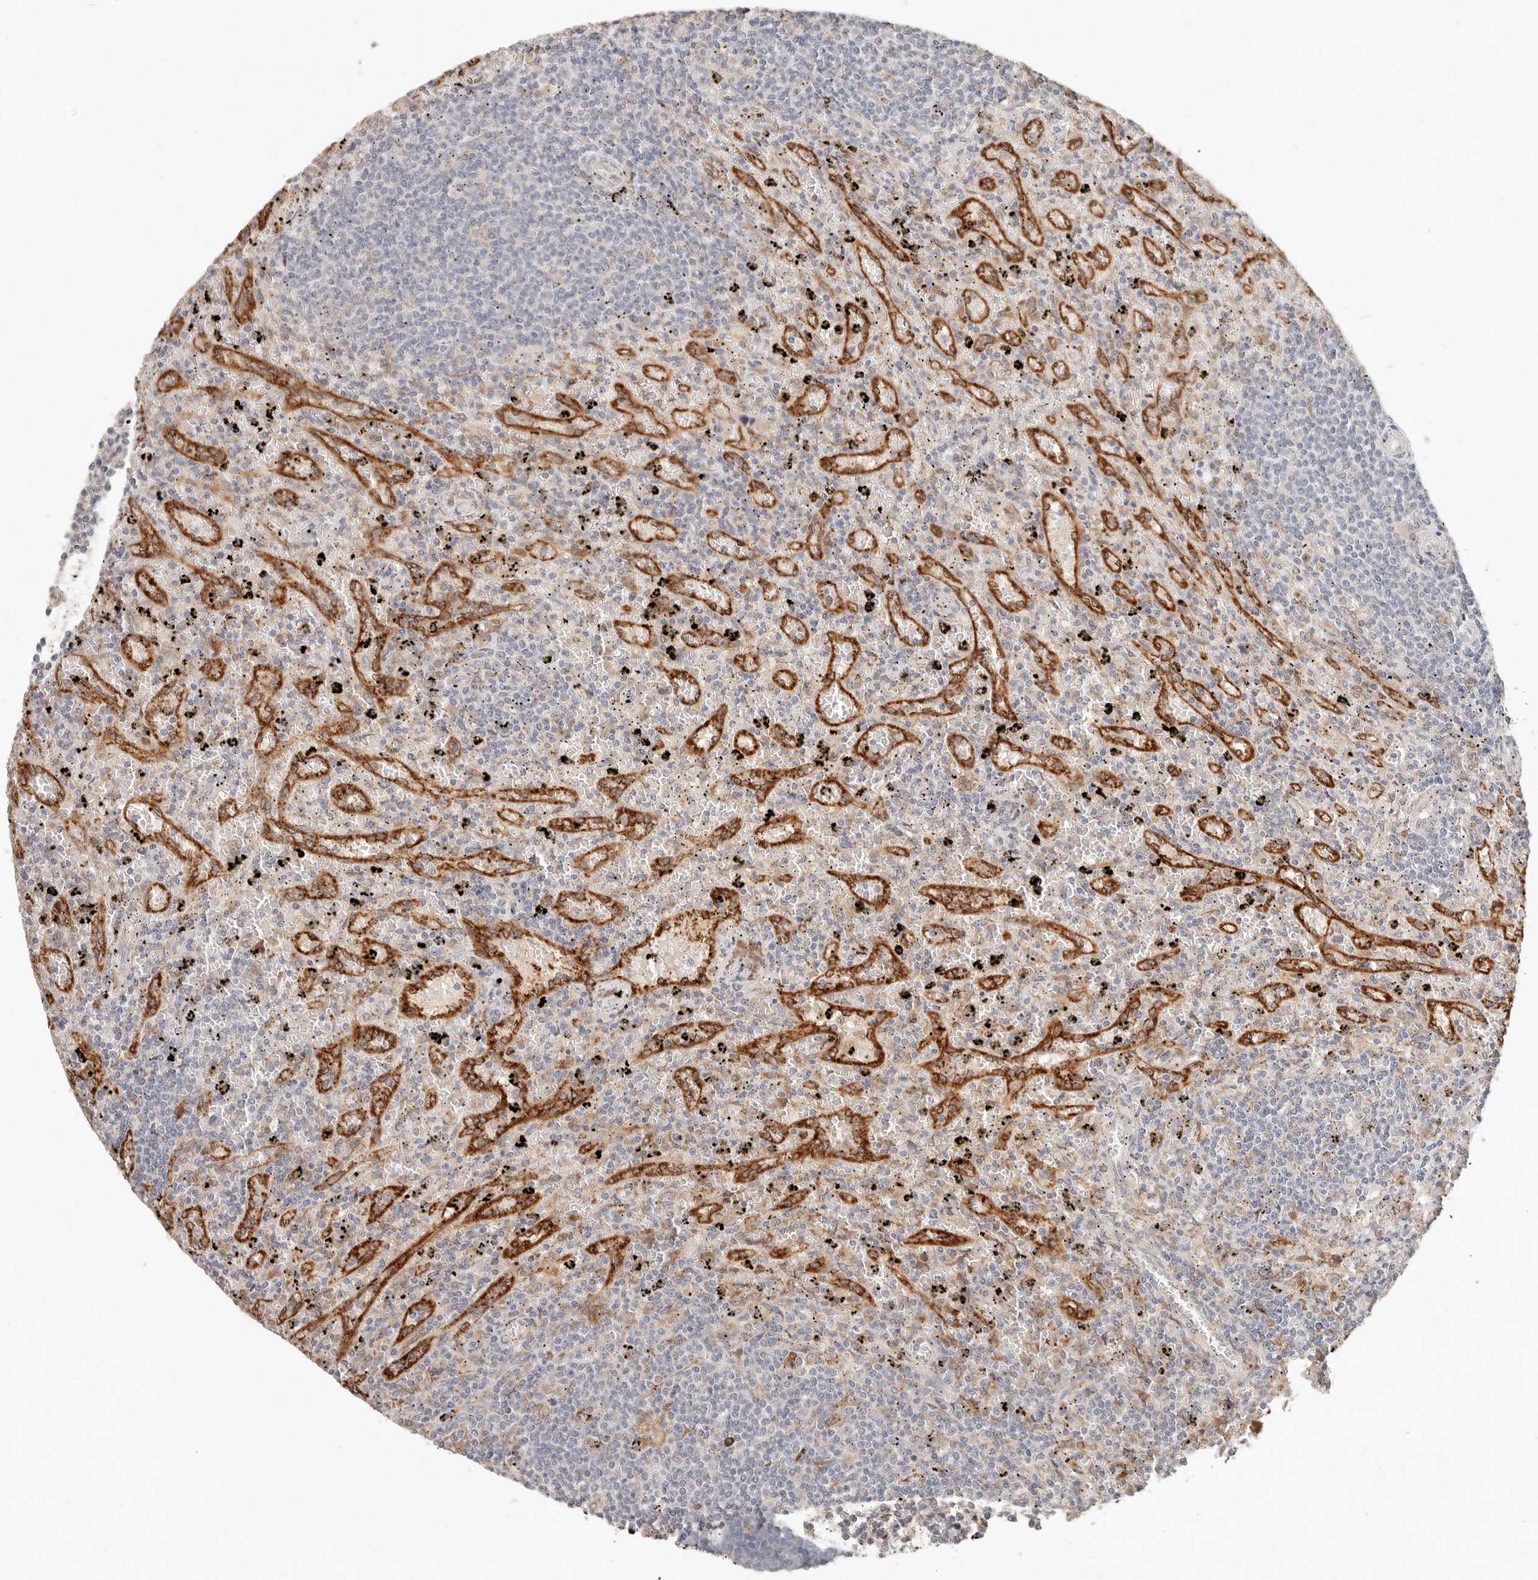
{"staining": {"intensity": "negative", "quantity": "none", "location": "none"}, "tissue": "lymphoma", "cell_type": "Tumor cells", "image_type": "cancer", "snomed": [{"axis": "morphology", "description": "Malignant lymphoma, non-Hodgkin's type, Low grade"}, {"axis": "topography", "description": "Spleen"}], "caption": "Tumor cells show no significant expression in lymphoma.", "gene": "ARHGEF10L", "patient": {"sex": "male", "age": 76}}